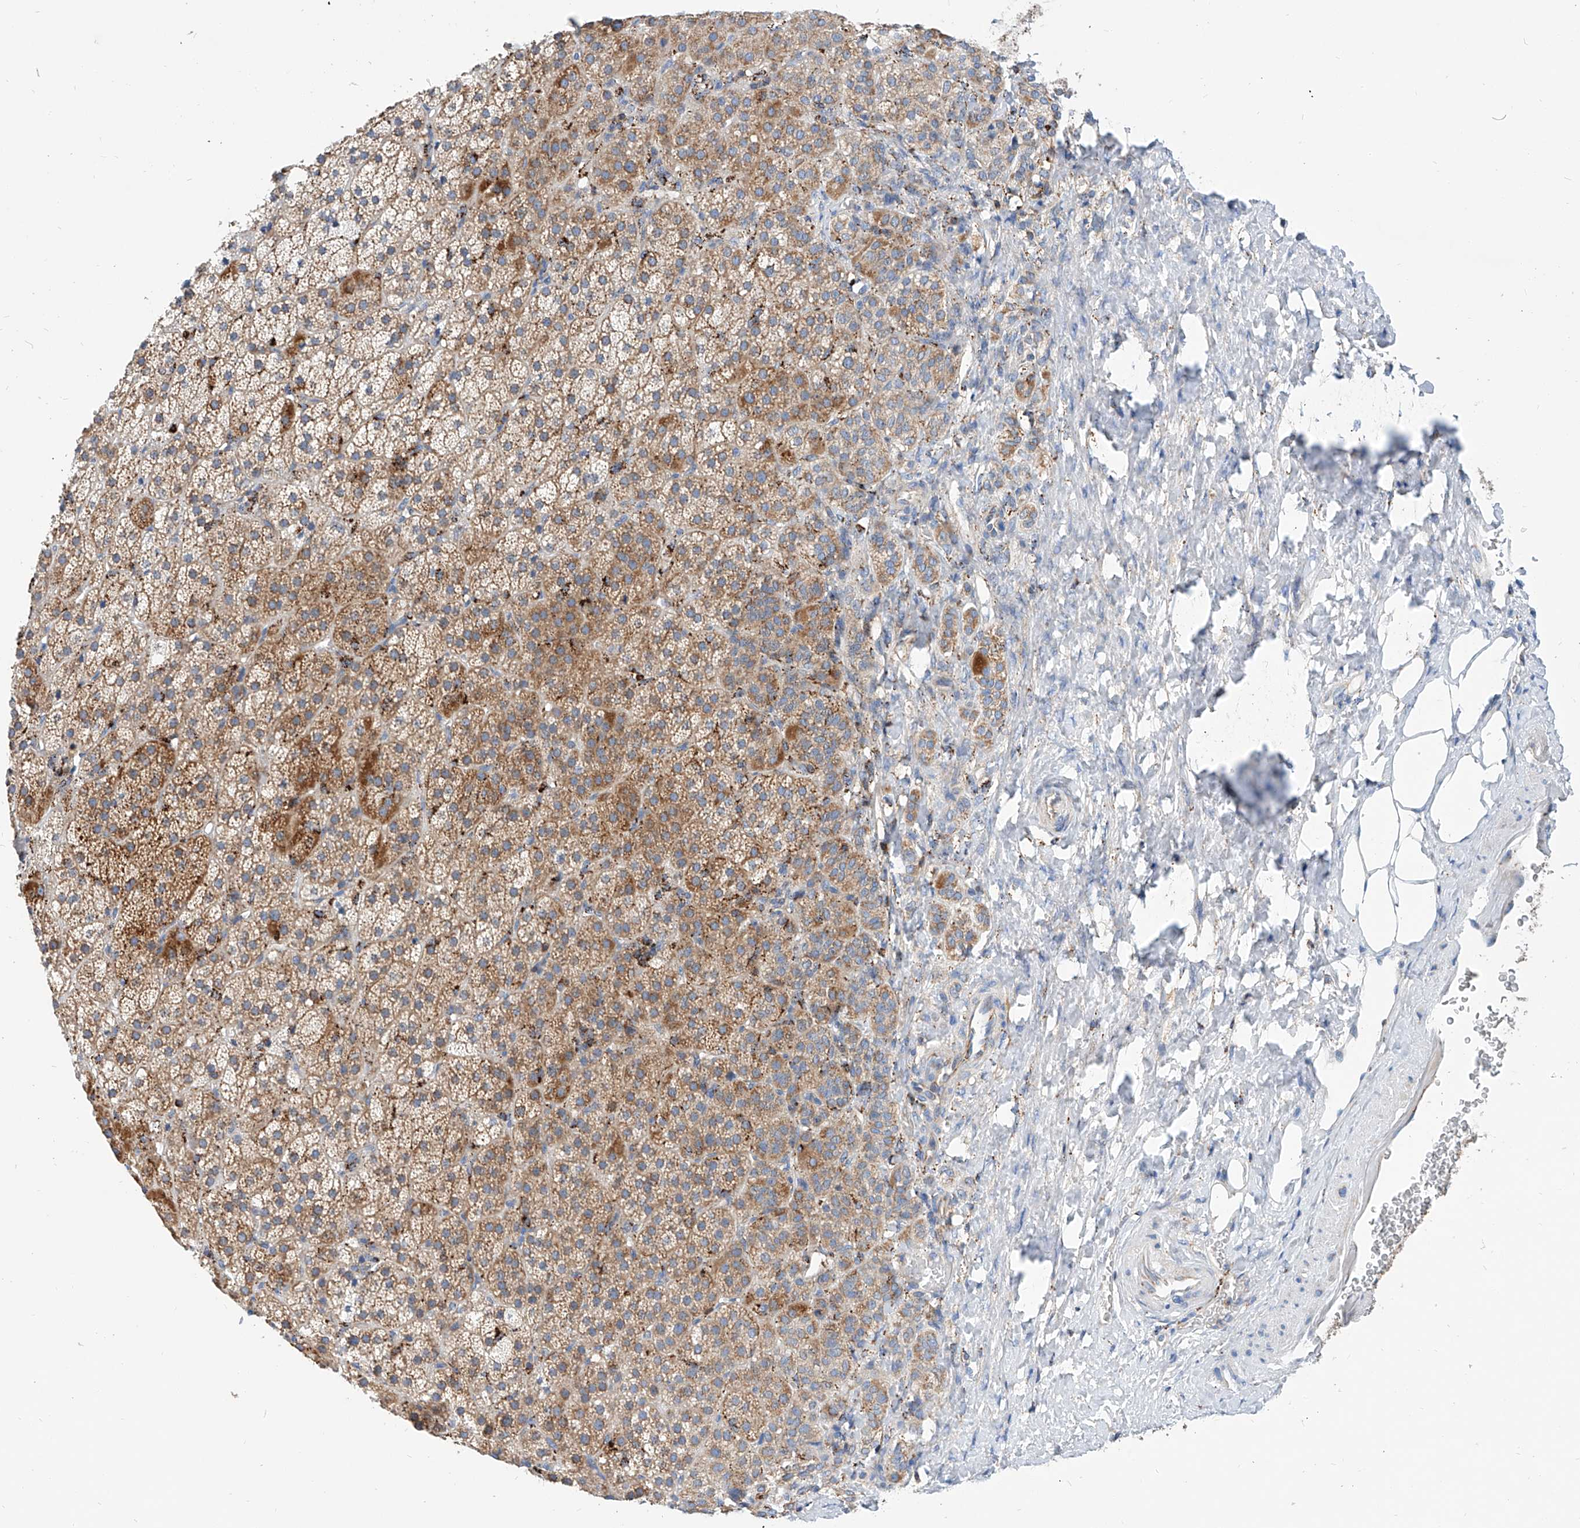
{"staining": {"intensity": "moderate", "quantity": ">75%", "location": "cytoplasmic/membranous"}, "tissue": "adrenal gland", "cell_type": "Glandular cells", "image_type": "normal", "snomed": [{"axis": "morphology", "description": "Normal tissue, NOS"}, {"axis": "topography", "description": "Adrenal gland"}], "caption": "DAB (3,3'-diaminobenzidine) immunohistochemical staining of benign adrenal gland shows moderate cytoplasmic/membranous protein expression in about >75% of glandular cells. (DAB (3,3'-diaminobenzidine) = brown stain, brightfield microscopy at high magnification).", "gene": "CPNE5", "patient": {"sex": "female", "age": 57}}